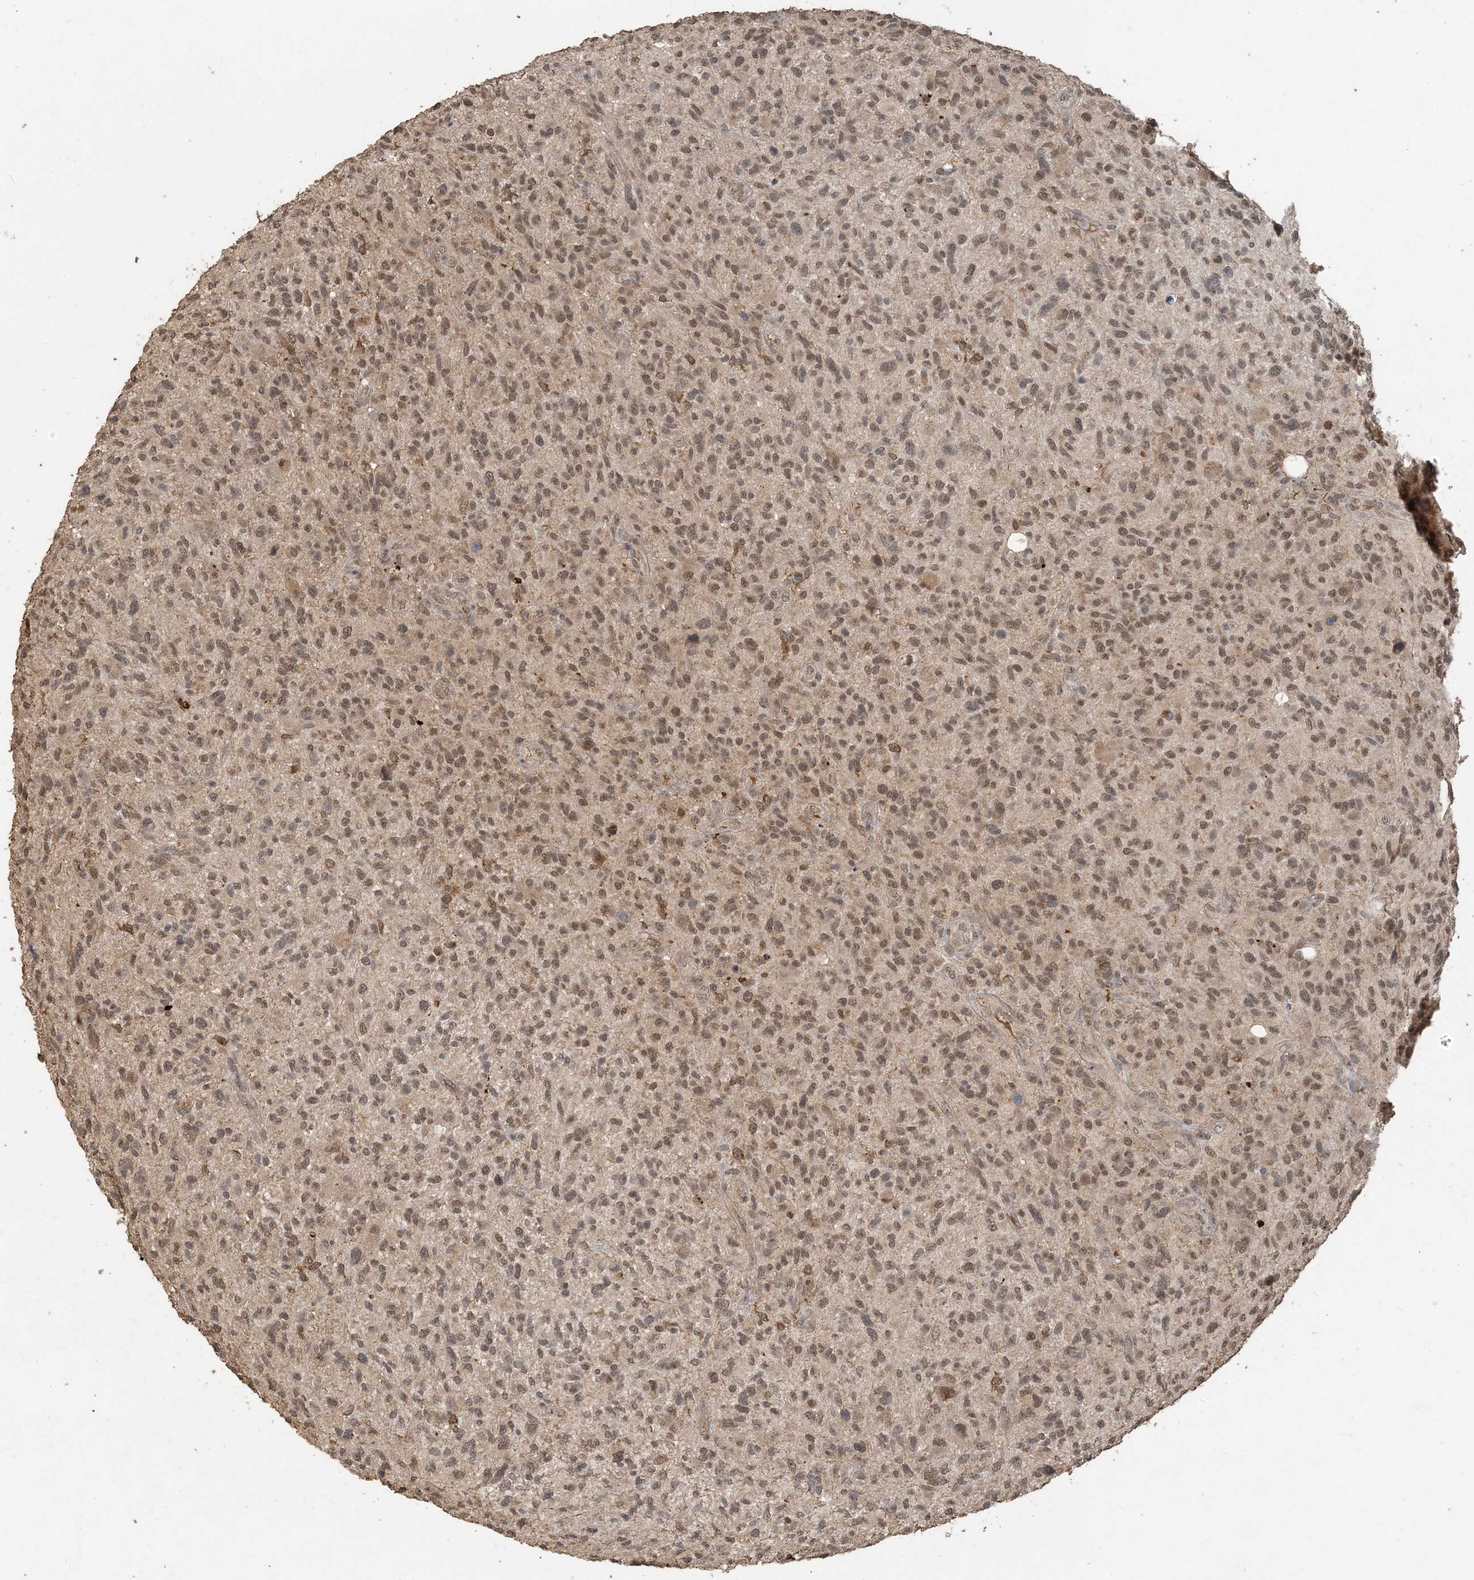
{"staining": {"intensity": "moderate", "quantity": ">75%", "location": "nuclear"}, "tissue": "glioma", "cell_type": "Tumor cells", "image_type": "cancer", "snomed": [{"axis": "morphology", "description": "Glioma, malignant, High grade"}, {"axis": "topography", "description": "Brain"}], "caption": "Protein analysis of malignant glioma (high-grade) tissue reveals moderate nuclear positivity in about >75% of tumor cells.", "gene": "ZC3H12A", "patient": {"sex": "male", "age": 47}}